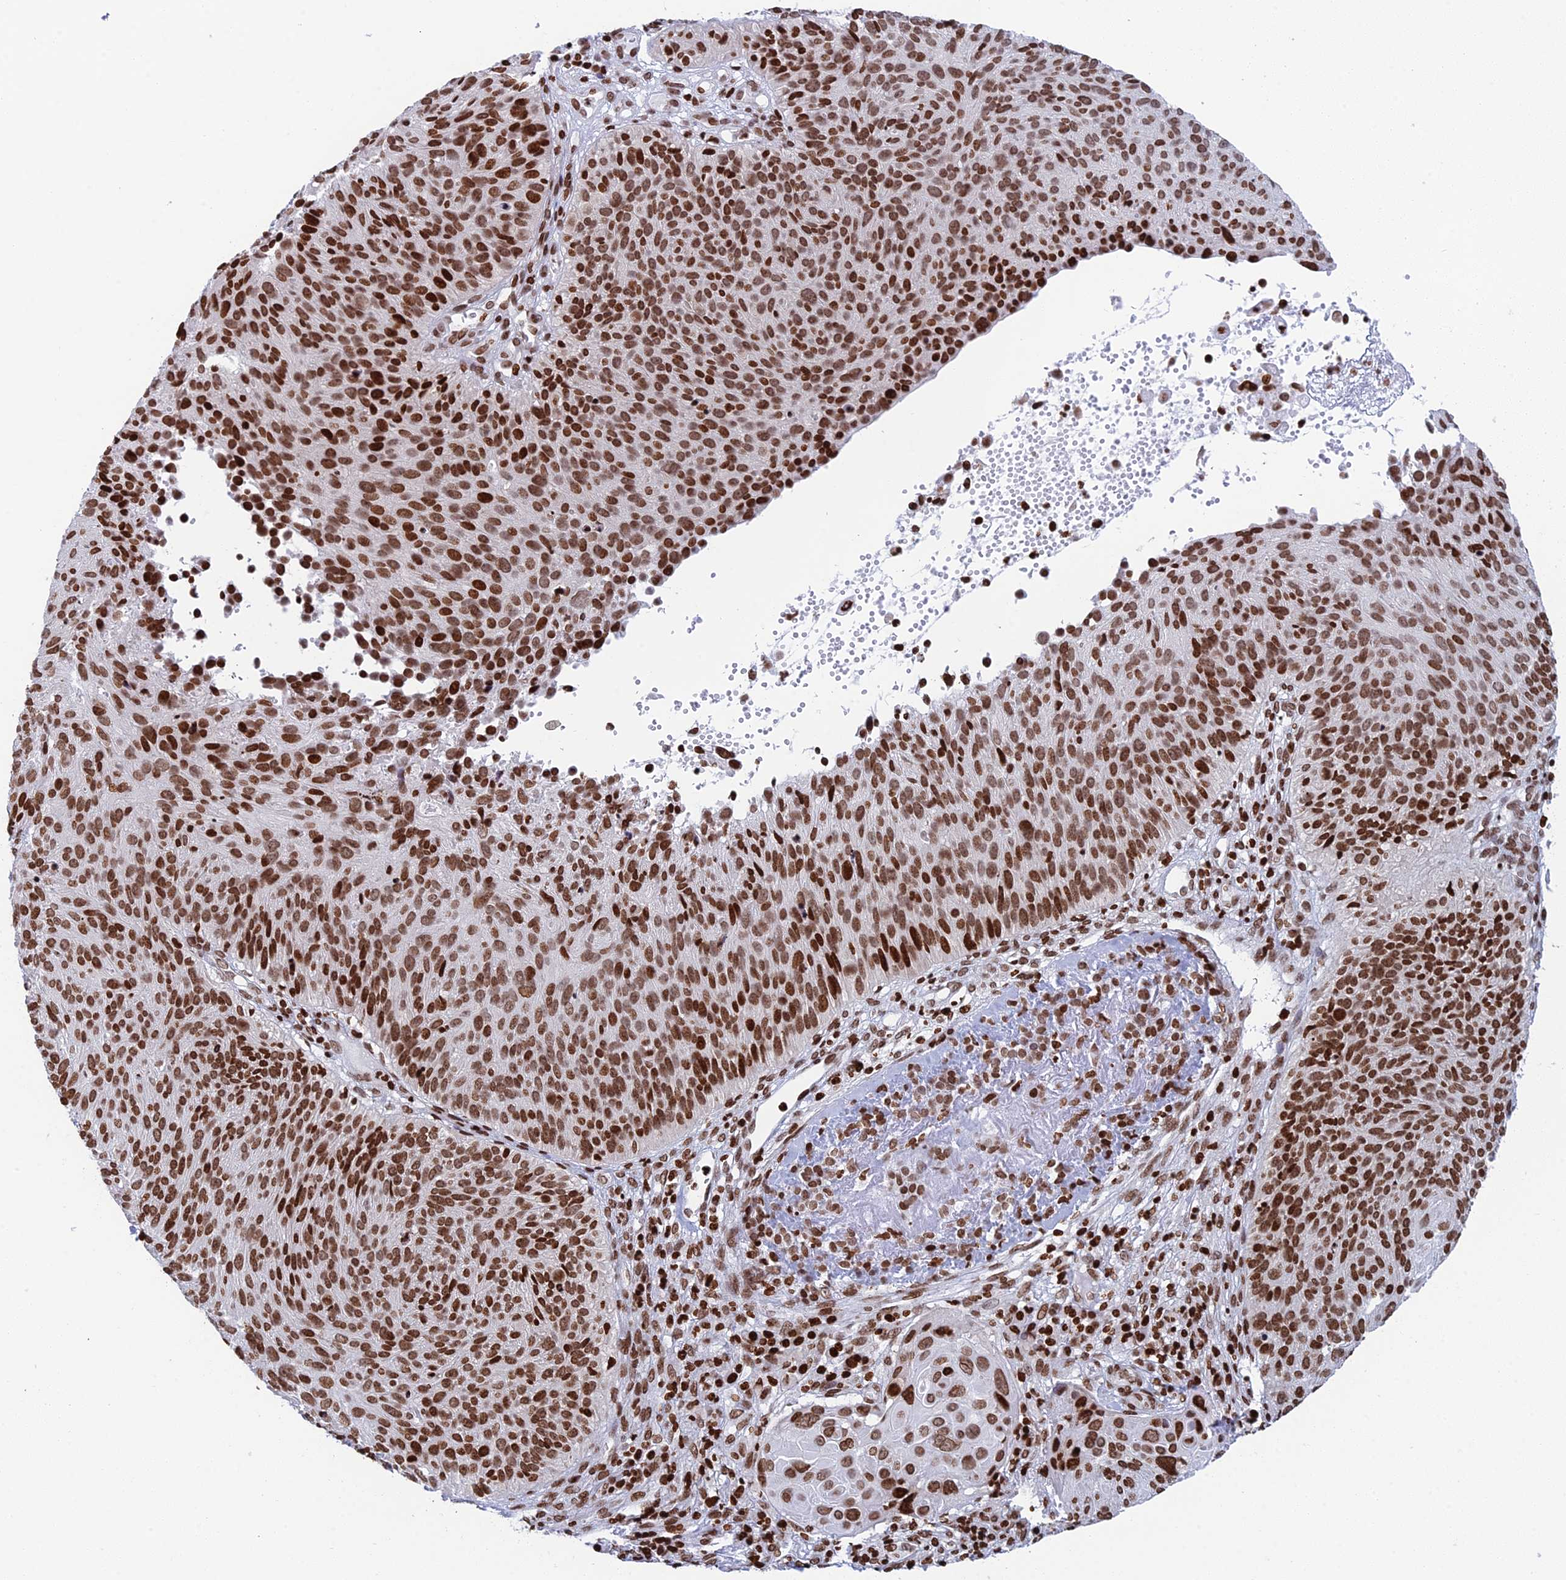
{"staining": {"intensity": "moderate", "quantity": ">75%", "location": "nuclear"}, "tissue": "cervical cancer", "cell_type": "Tumor cells", "image_type": "cancer", "snomed": [{"axis": "morphology", "description": "Squamous cell carcinoma, NOS"}, {"axis": "topography", "description": "Cervix"}], "caption": "Squamous cell carcinoma (cervical) stained for a protein (brown) displays moderate nuclear positive expression in about >75% of tumor cells.", "gene": "RPAP1", "patient": {"sex": "female", "age": 74}}